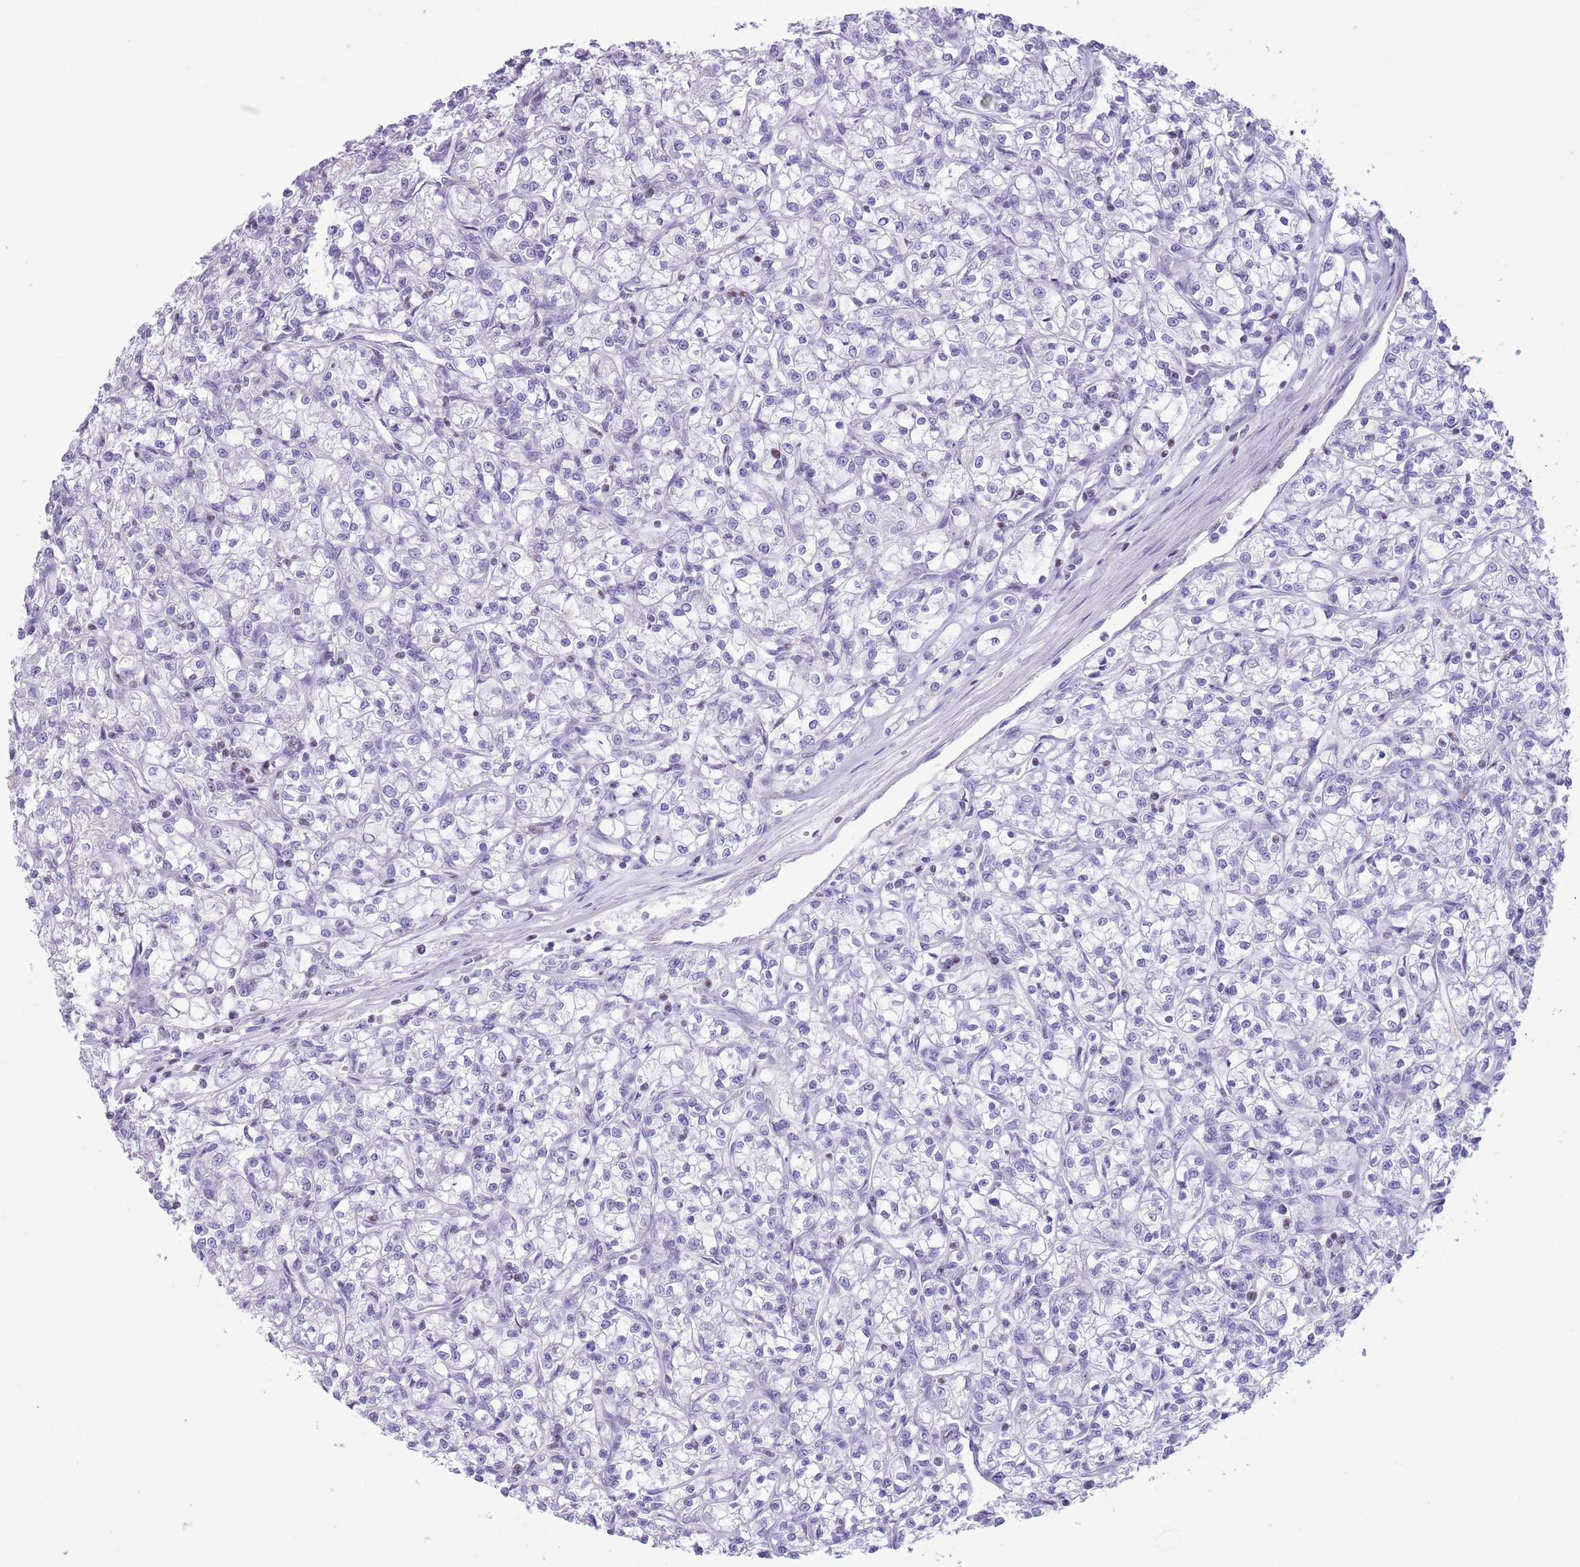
{"staining": {"intensity": "negative", "quantity": "none", "location": "none"}, "tissue": "renal cancer", "cell_type": "Tumor cells", "image_type": "cancer", "snomed": [{"axis": "morphology", "description": "Adenocarcinoma, NOS"}, {"axis": "topography", "description": "Kidney"}], "caption": "DAB (3,3'-diaminobenzidine) immunohistochemical staining of renal cancer (adenocarcinoma) reveals no significant expression in tumor cells. The staining is performed using DAB (3,3'-diaminobenzidine) brown chromogen with nuclei counter-stained in using hematoxylin.", "gene": "BCL11B", "patient": {"sex": "female", "age": 59}}